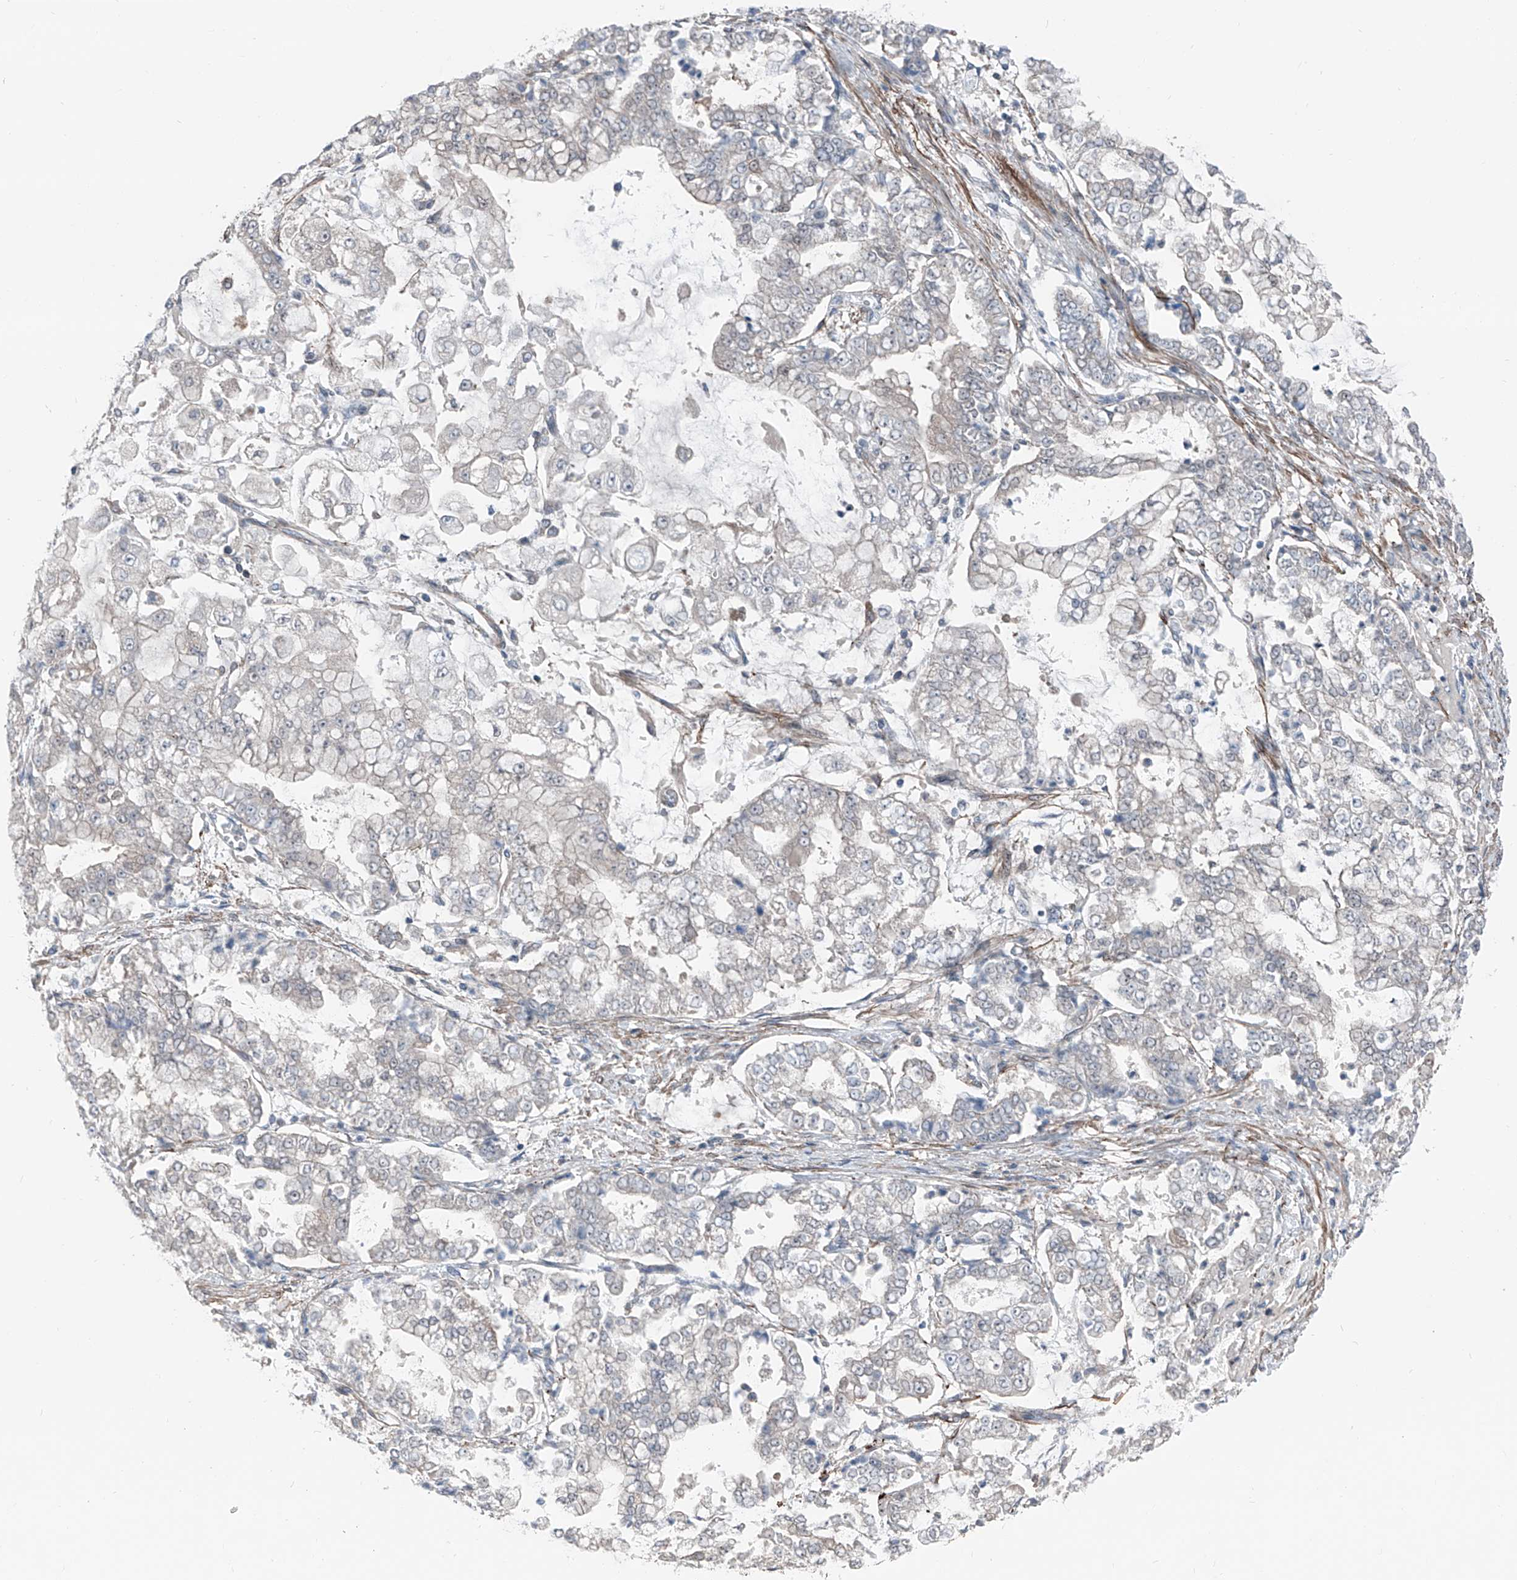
{"staining": {"intensity": "negative", "quantity": "none", "location": "none"}, "tissue": "stomach cancer", "cell_type": "Tumor cells", "image_type": "cancer", "snomed": [{"axis": "morphology", "description": "Adenocarcinoma, NOS"}, {"axis": "topography", "description": "Stomach"}], "caption": "Immunohistochemical staining of stomach cancer displays no significant expression in tumor cells.", "gene": "HSPB11", "patient": {"sex": "male", "age": 76}}